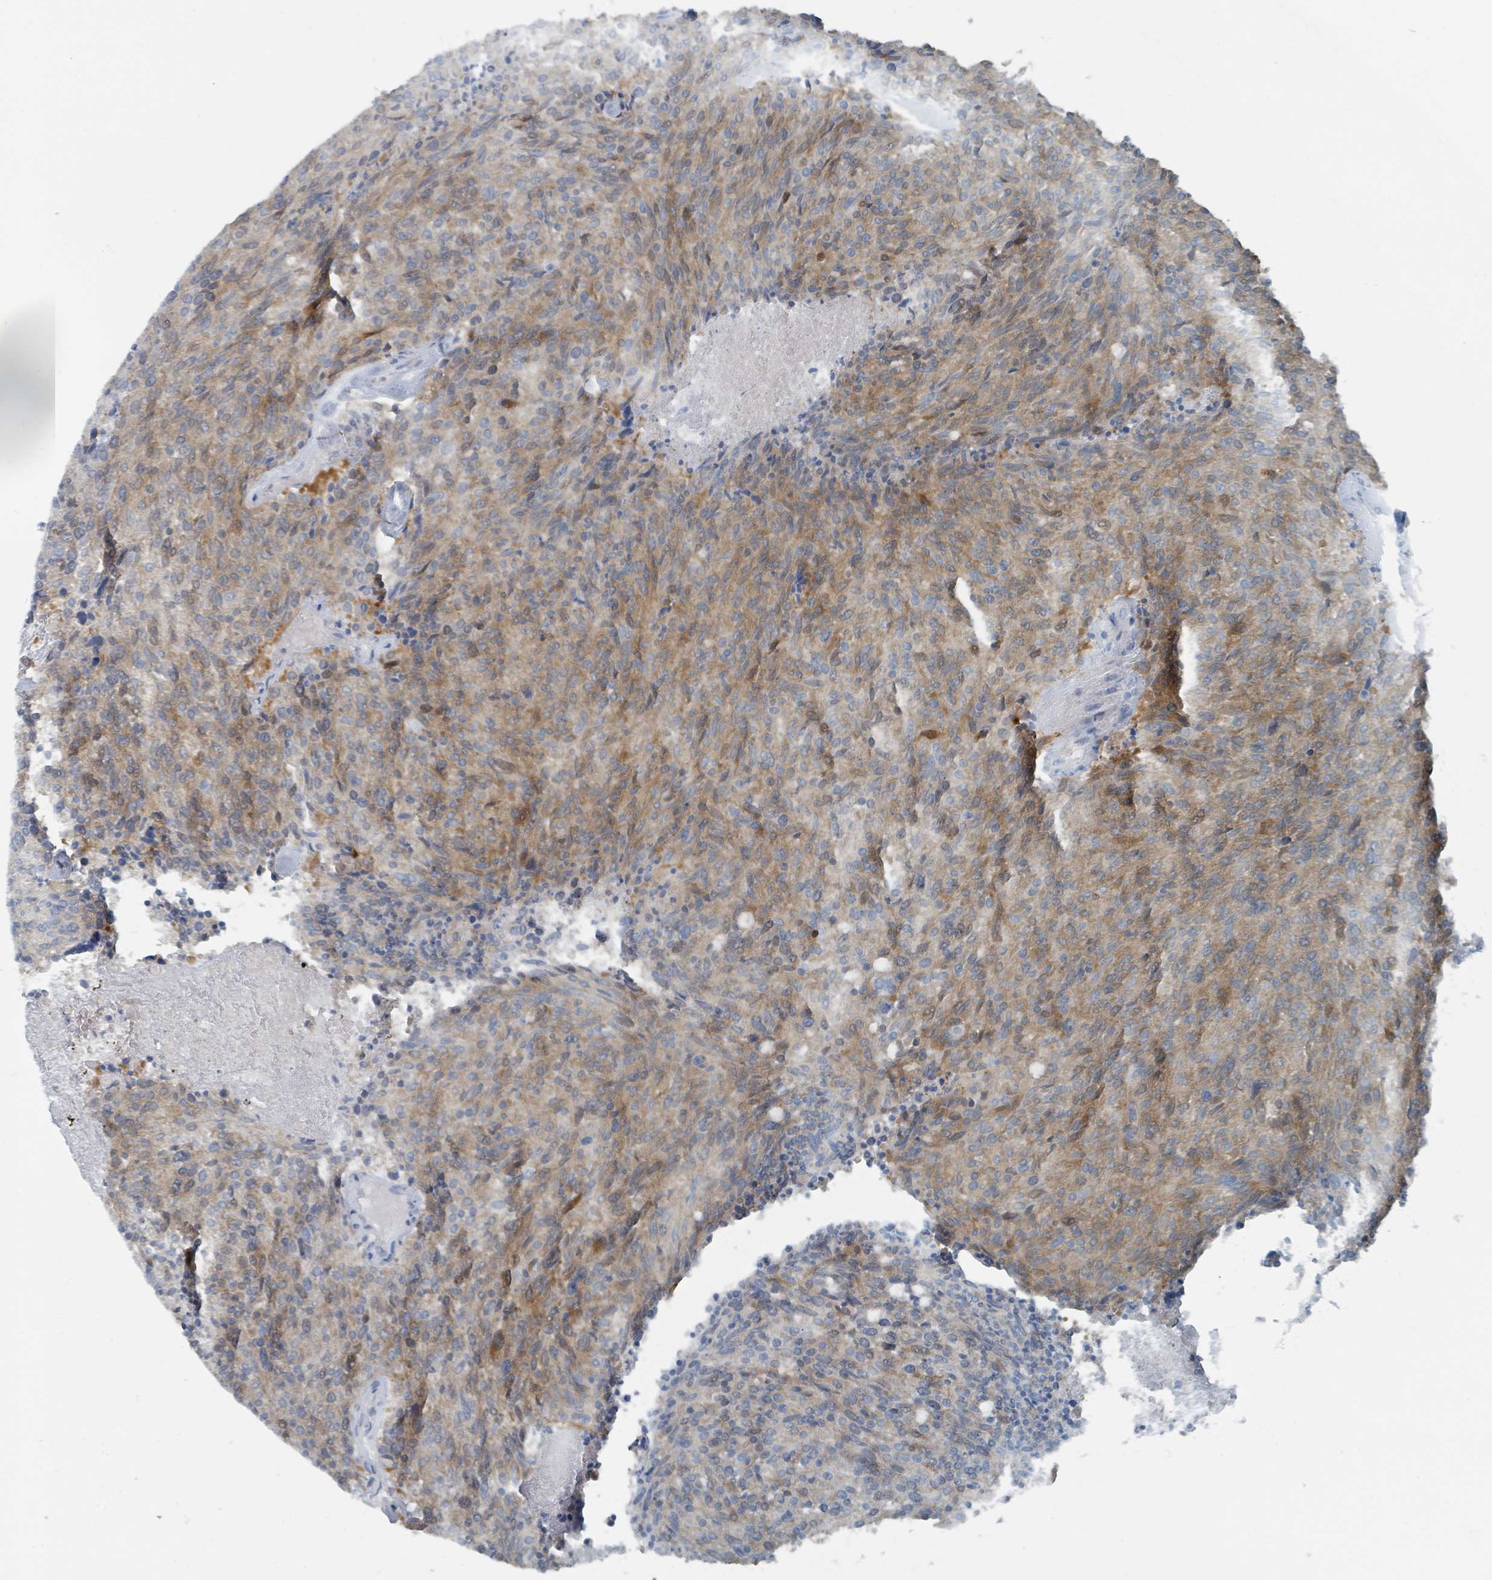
{"staining": {"intensity": "moderate", "quantity": "25%-75%", "location": "cytoplasmic/membranous"}, "tissue": "carcinoid", "cell_type": "Tumor cells", "image_type": "cancer", "snomed": [{"axis": "morphology", "description": "Carcinoid, malignant, NOS"}, {"axis": "topography", "description": "Pancreas"}], "caption": "Human malignant carcinoid stained for a protein (brown) displays moderate cytoplasmic/membranous positive staining in about 25%-75% of tumor cells.", "gene": "GAMT", "patient": {"sex": "female", "age": 54}}